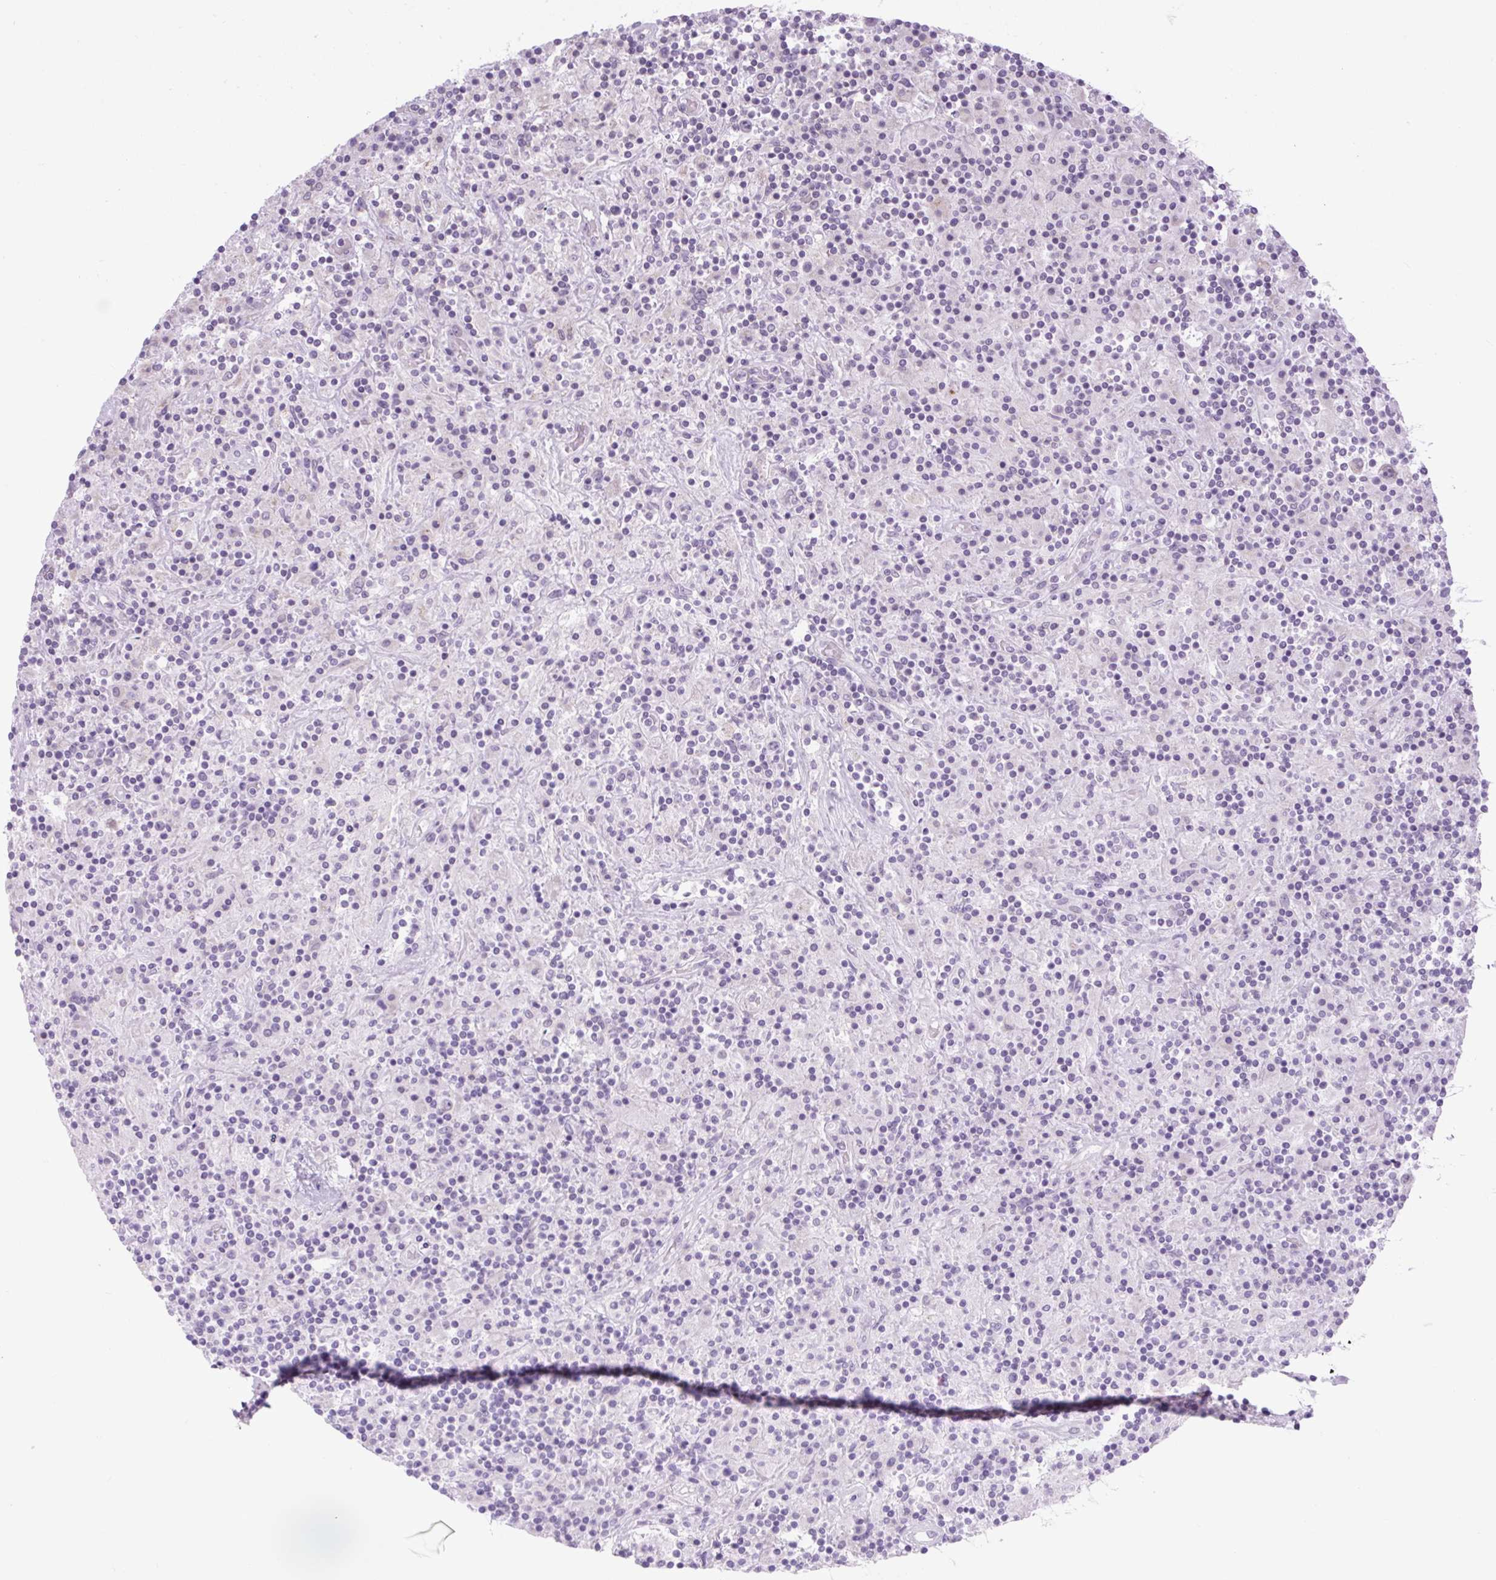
{"staining": {"intensity": "negative", "quantity": "none", "location": "none"}, "tissue": "lymphoma", "cell_type": "Tumor cells", "image_type": "cancer", "snomed": [{"axis": "morphology", "description": "Hodgkin's disease, NOS"}, {"axis": "topography", "description": "Lymph node"}], "caption": "DAB (3,3'-diaminobenzidine) immunohistochemical staining of human lymphoma shows no significant expression in tumor cells.", "gene": "RNASE10", "patient": {"sex": "male", "age": 70}}